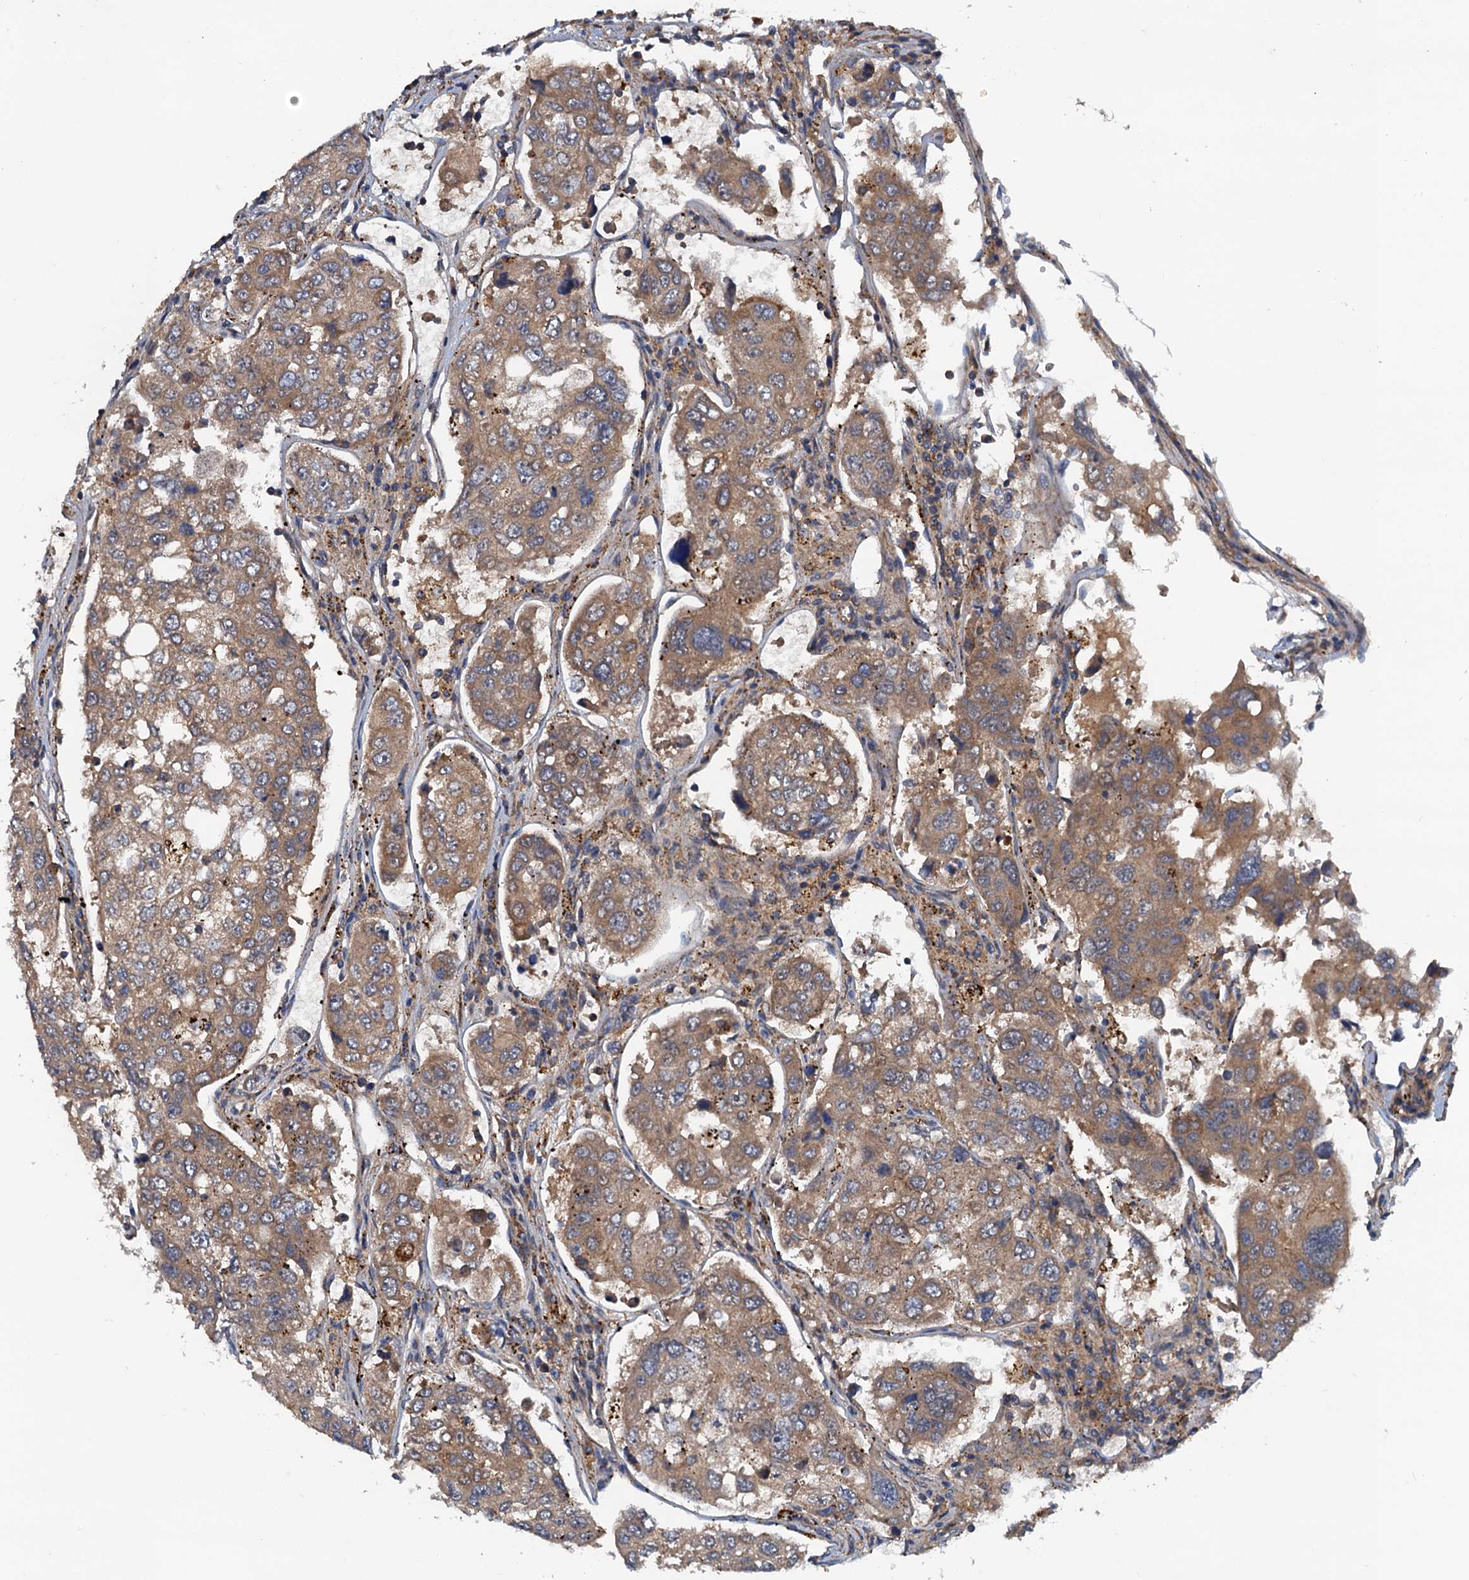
{"staining": {"intensity": "moderate", "quantity": ">75%", "location": "cytoplasmic/membranous"}, "tissue": "urothelial cancer", "cell_type": "Tumor cells", "image_type": "cancer", "snomed": [{"axis": "morphology", "description": "Urothelial carcinoma, High grade"}, {"axis": "topography", "description": "Lymph node"}, {"axis": "topography", "description": "Urinary bladder"}], "caption": "Moderate cytoplasmic/membranous positivity for a protein is present in approximately >75% of tumor cells of urothelial cancer using IHC.", "gene": "EFL1", "patient": {"sex": "male", "age": 51}}